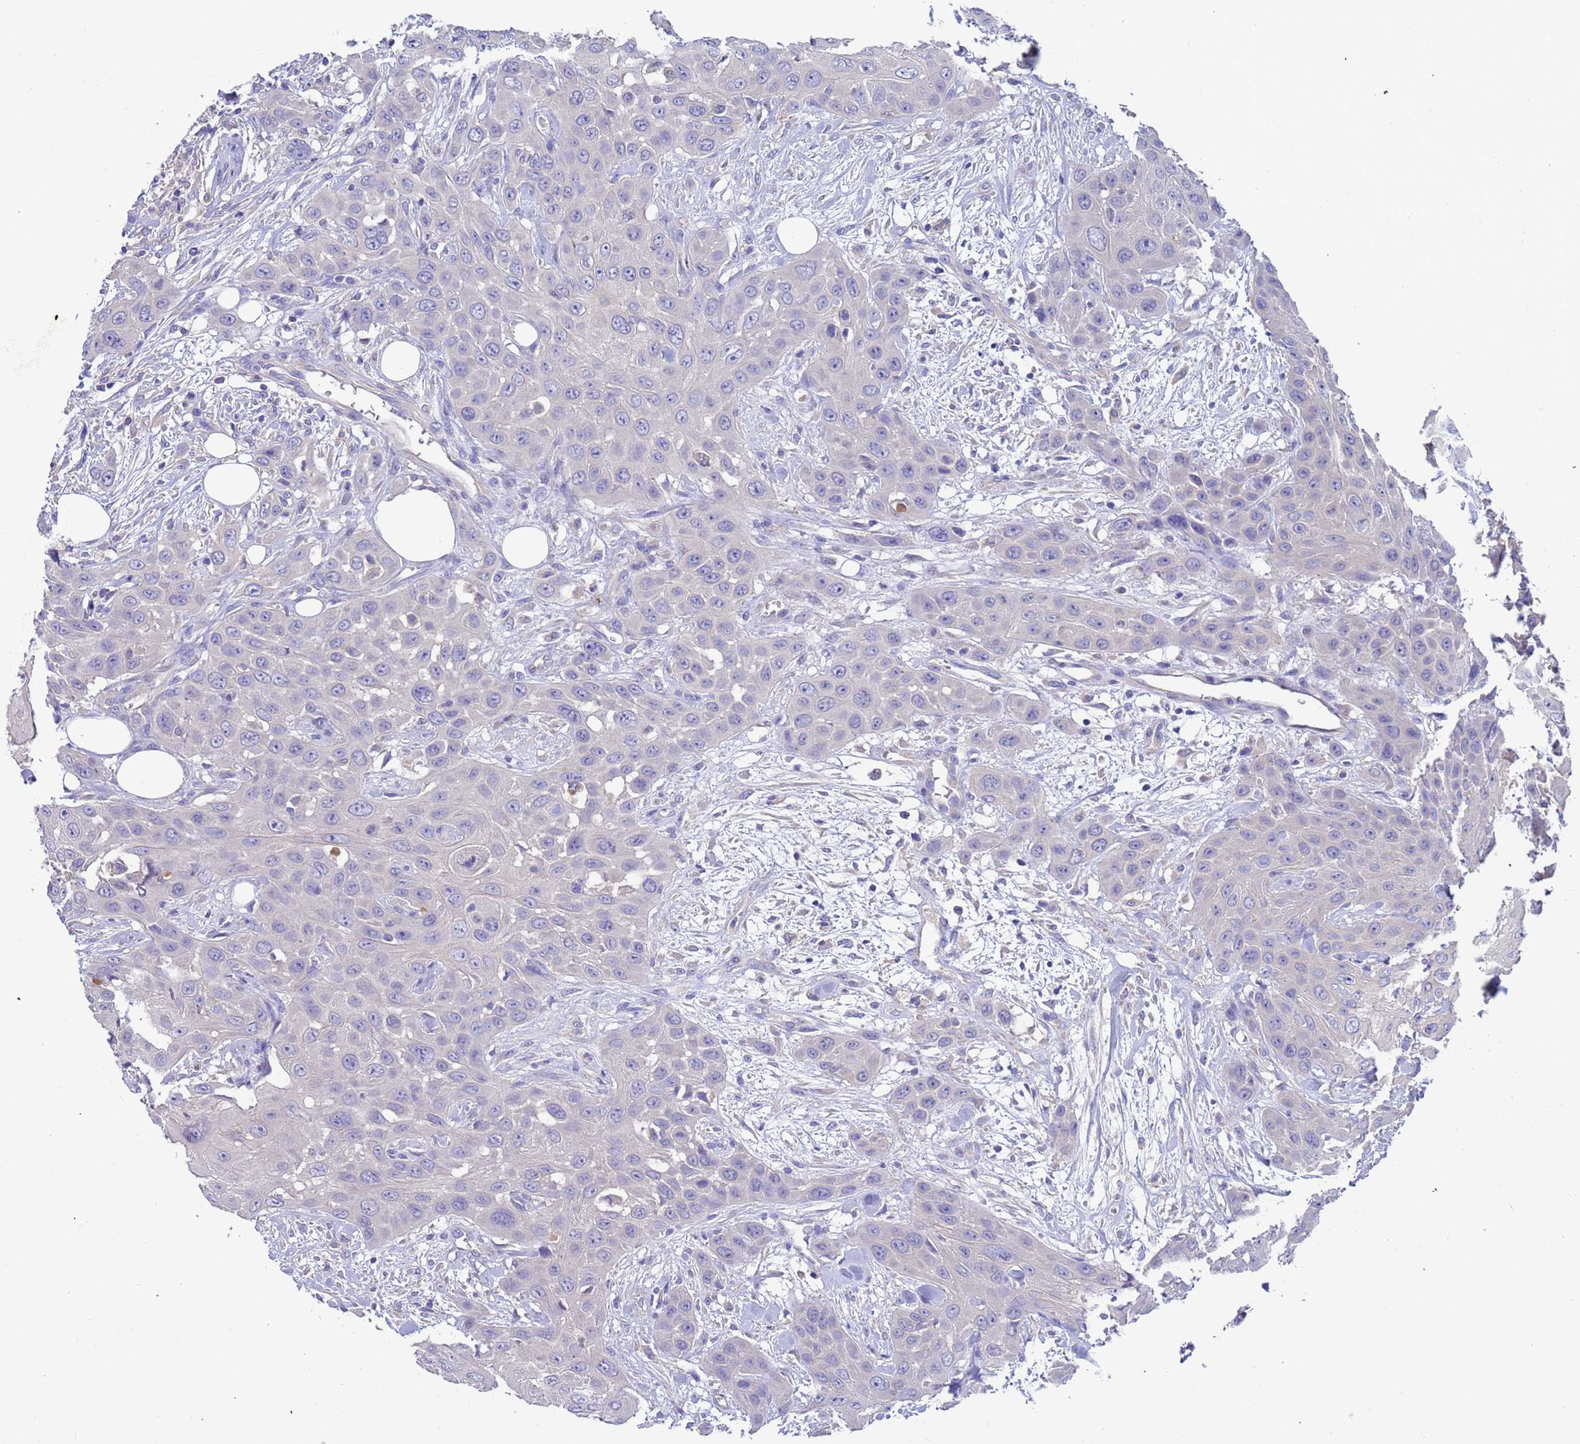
{"staining": {"intensity": "negative", "quantity": "none", "location": "none"}, "tissue": "head and neck cancer", "cell_type": "Tumor cells", "image_type": "cancer", "snomed": [{"axis": "morphology", "description": "Squamous cell carcinoma, NOS"}, {"axis": "topography", "description": "Head-Neck"}], "caption": "The photomicrograph displays no significant positivity in tumor cells of head and neck cancer (squamous cell carcinoma).", "gene": "SRL", "patient": {"sex": "male", "age": 81}}